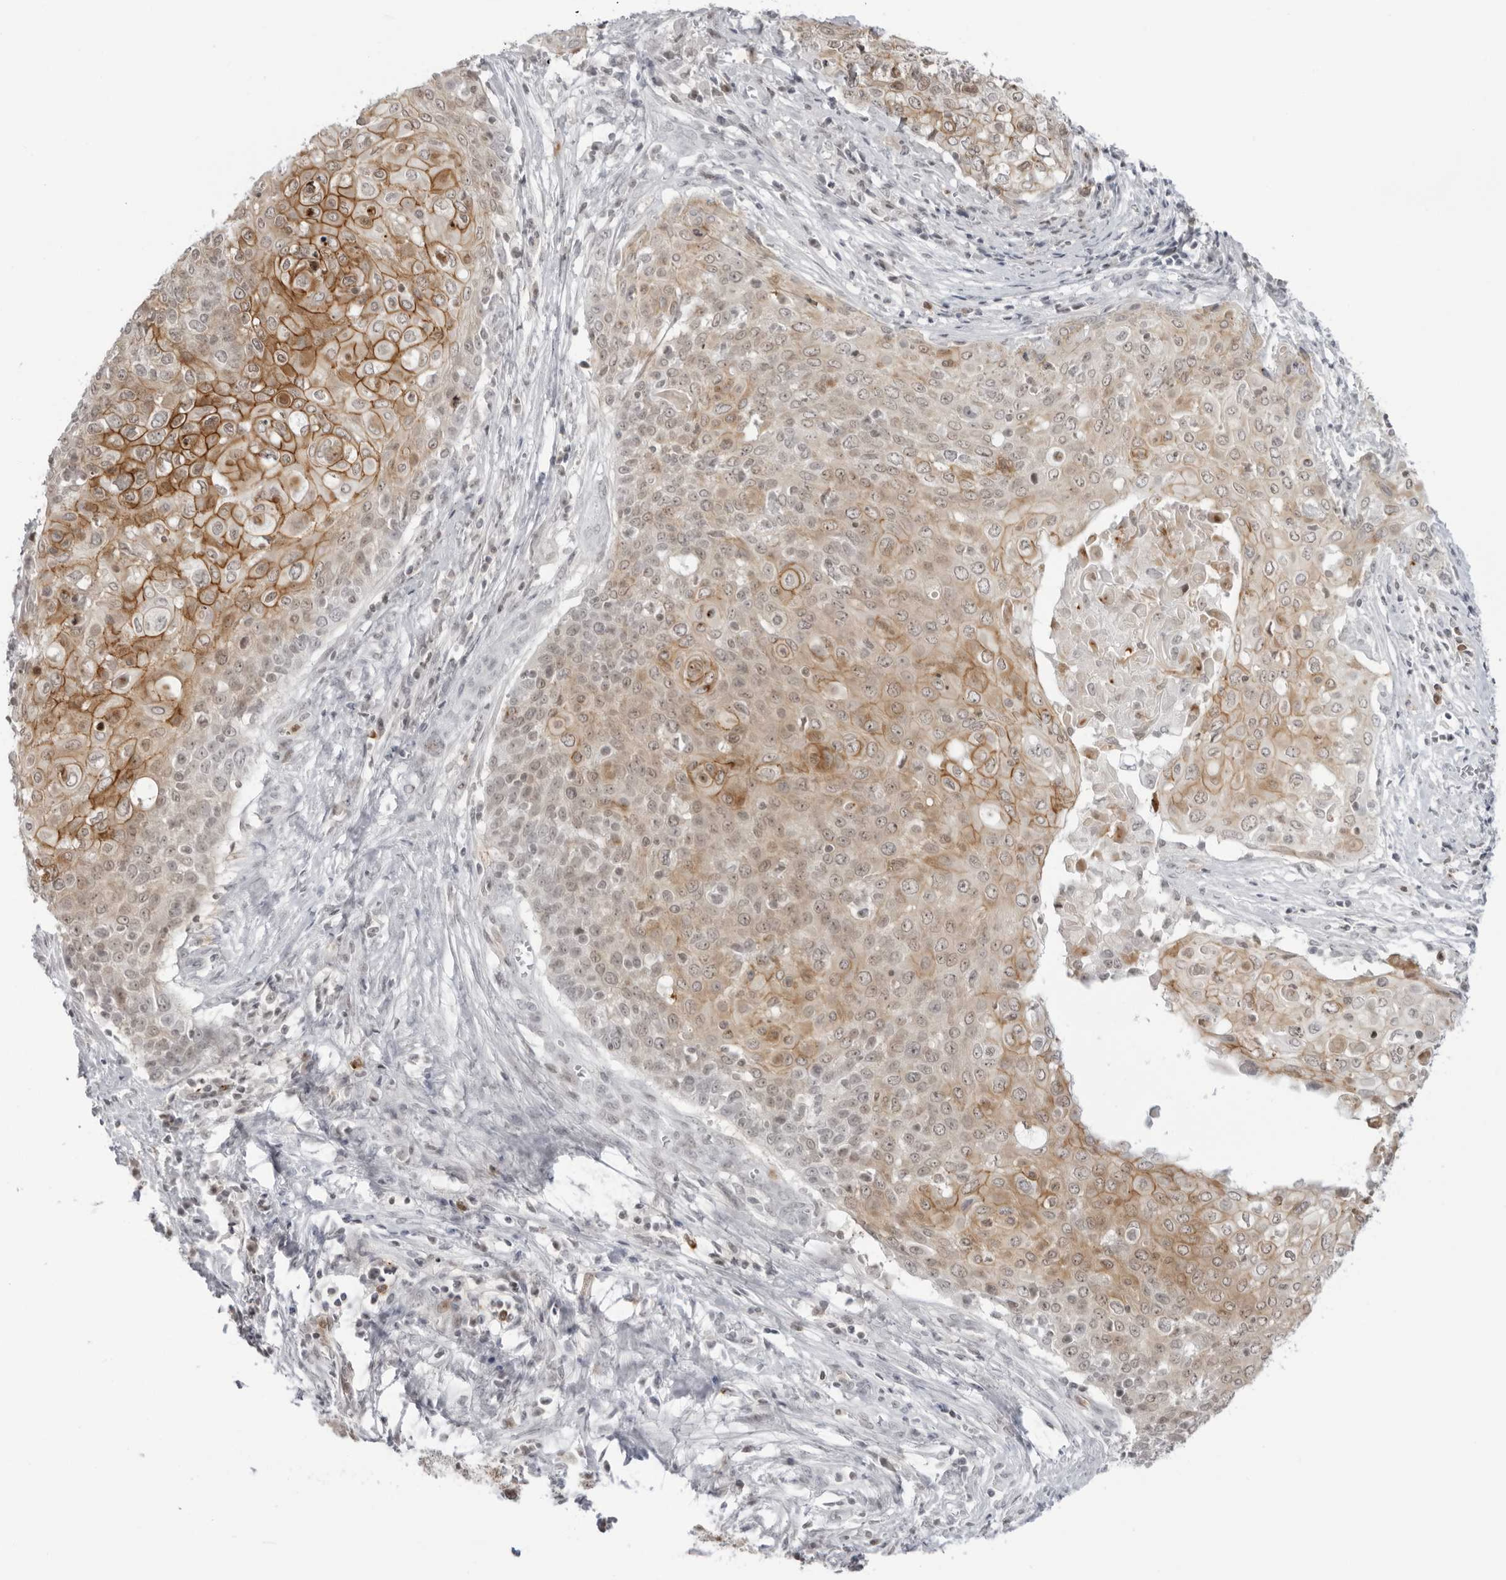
{"staining": {"intensity": "moderate", "quantity": "25%-75%", "location": "cytoplasmic/membranous,nuclear"}, "tissue": "cervical cancer", "cell_type": "Tumor cells", "image_type": "cancer", "snomed": [{"axis": "morphology", "description": "Squamous cell carcinoma, NOS"}, {"axis": "topography", "description": "Cervix"}], "caption": "This is an image of immunohistochemistry staining of cervical squamous cell carcinoma, which shows moderate staining in the cytoplasmic/membranous and nuclear of tumor cells.", "gene": "RNF146", "patient": {"sex": "female", "age": 39}}